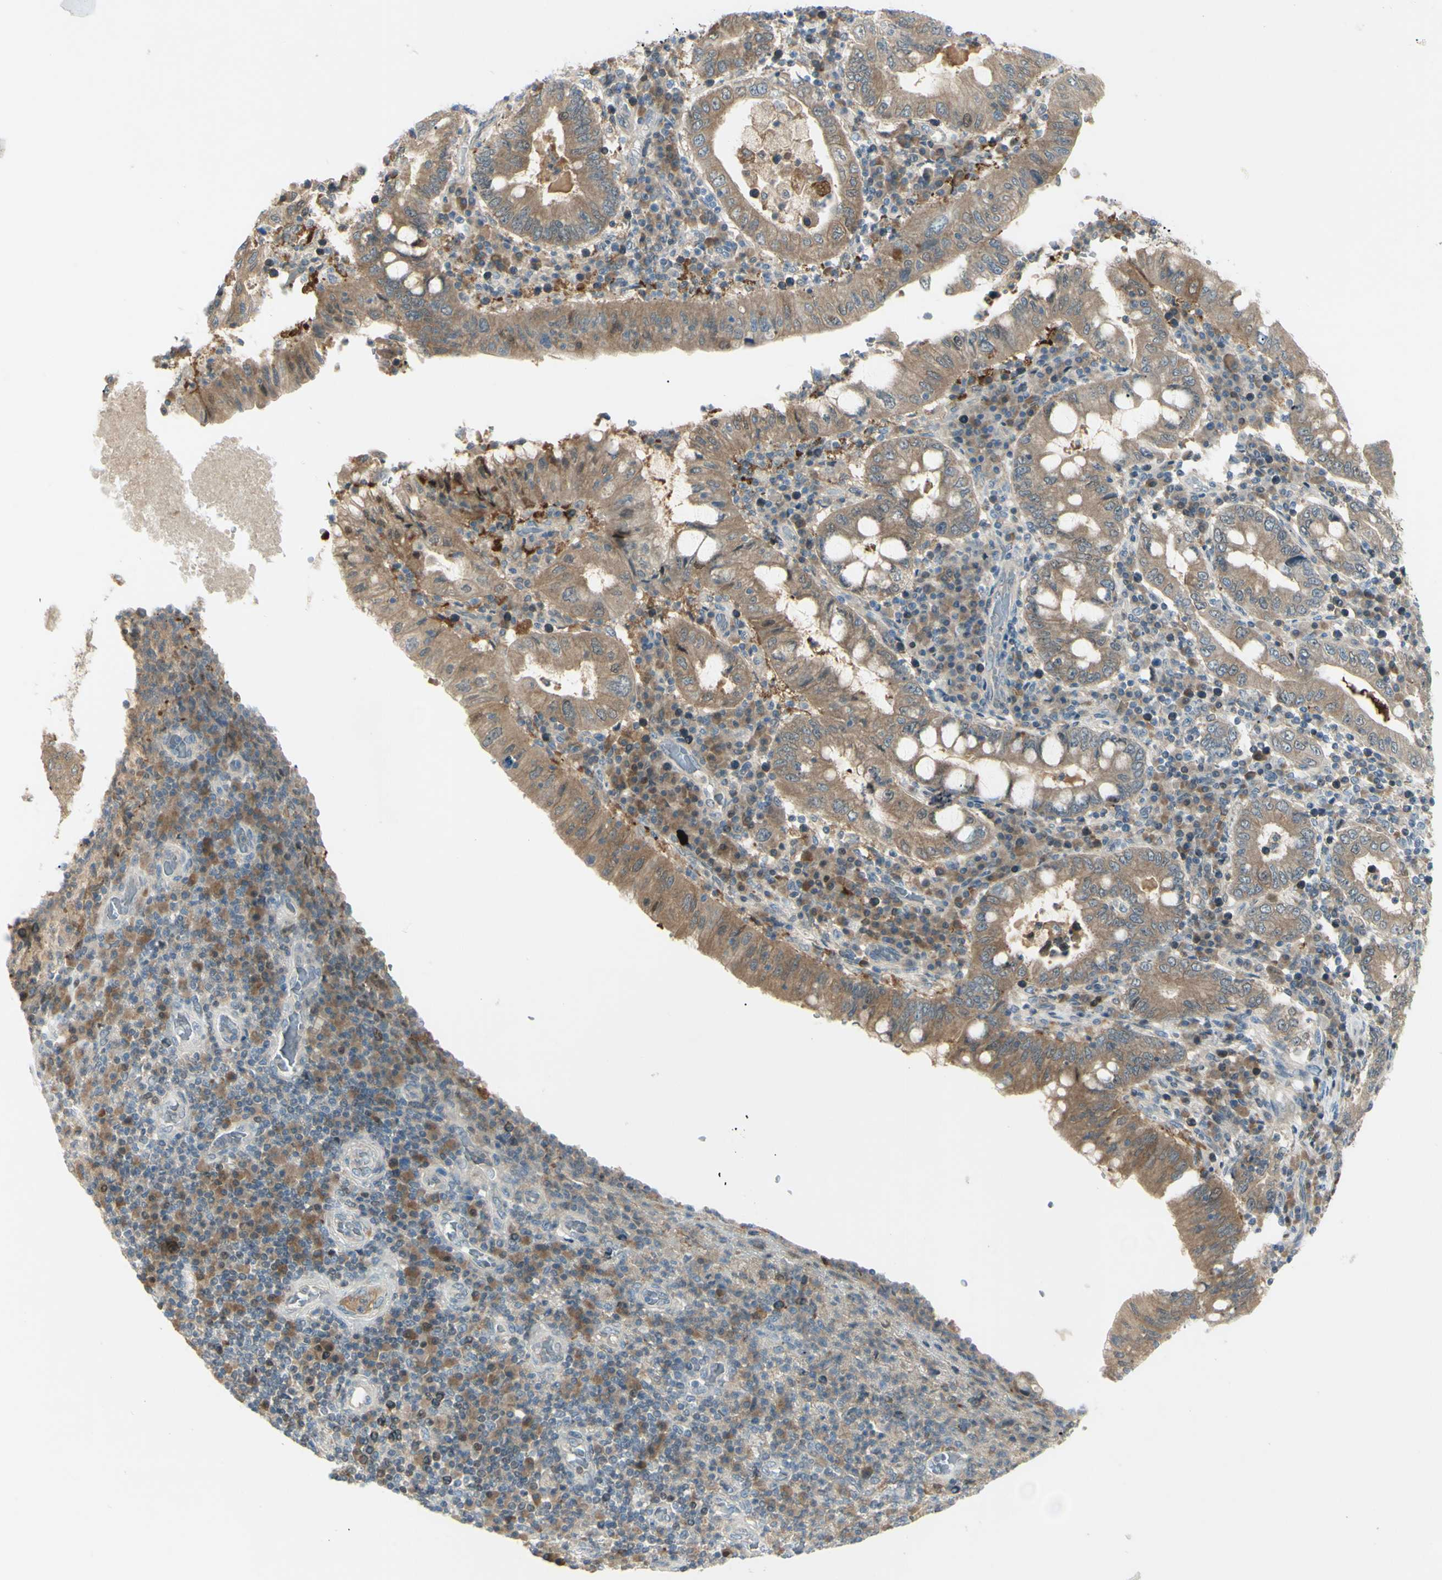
{"staining": {"intensity": "moderate", "quantity": ">75%", "location": "cytoplasmic/membranous"}, "tissue": "stomach cancer", "cell_type": "Tumor cells", "image_type": "cancer", "snomed": [{"axis": "morphology", "description": "Normal tissue, NOS"}, {"axis": "morphology", "description": "Adenocarcinoma, NOS"}, {"axis": "topography", "description": "Esophagus"}, {"axis": "topography", "description": "Stomach, upper"}, {"axis": "topography", "description": "Peripheral nerve tissue"}], "caption": "Stomach adenocarcinoma was stained to show a protein in brown. There is medium levels of moderate cytoplasmic/membranous positivity in approximately >75% of tumor cells.", "gene": "C1orf159", "patient": {"sex": "male", "age": 62}}